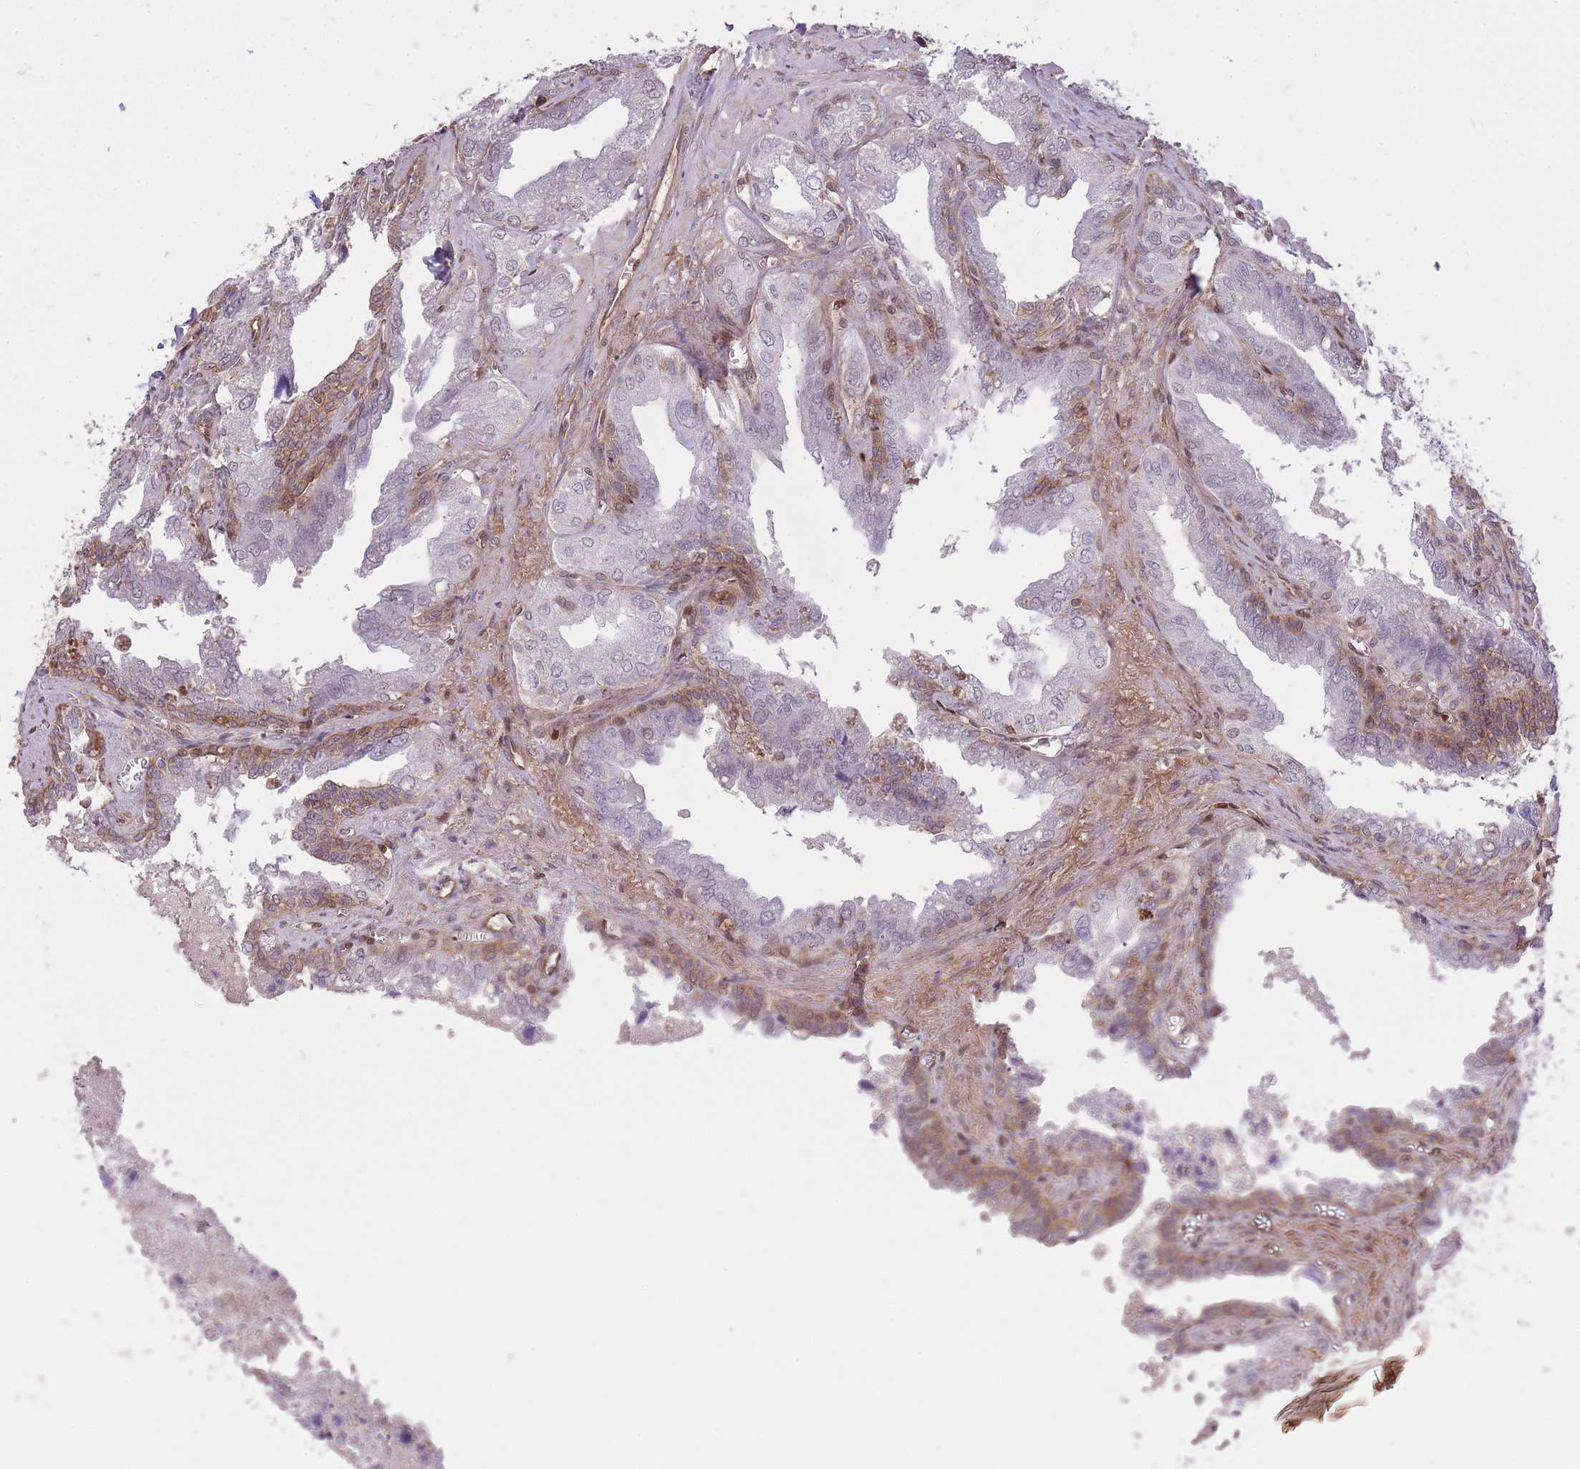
{"staining": {"intensity": "moderate", "quantity": "<25%", "location": "cytoplasmic/membranous"}, "tissue": "seminal vesicle", "cell_type": "Glandular cells", "image_type": "normal", "snomed": [{"axis": "morphology", "description": "Normal tissue, NOS"}, {"axis": "topography", "description": "Seminal veicle"}], "caption": "Protein analysis of normal seminal vesicle exhibits moderate cytoplasmic/membranous positivity in about <25% of glandular cells. The protein of interest is stained brown, and the nuclei are stained in blue (DAB (3,3'-diaminobenzidine) IHC with brightfield microscopy, high magnification).", "gene": "PLD1", "patient": {"sex": "male", "age": 67}}